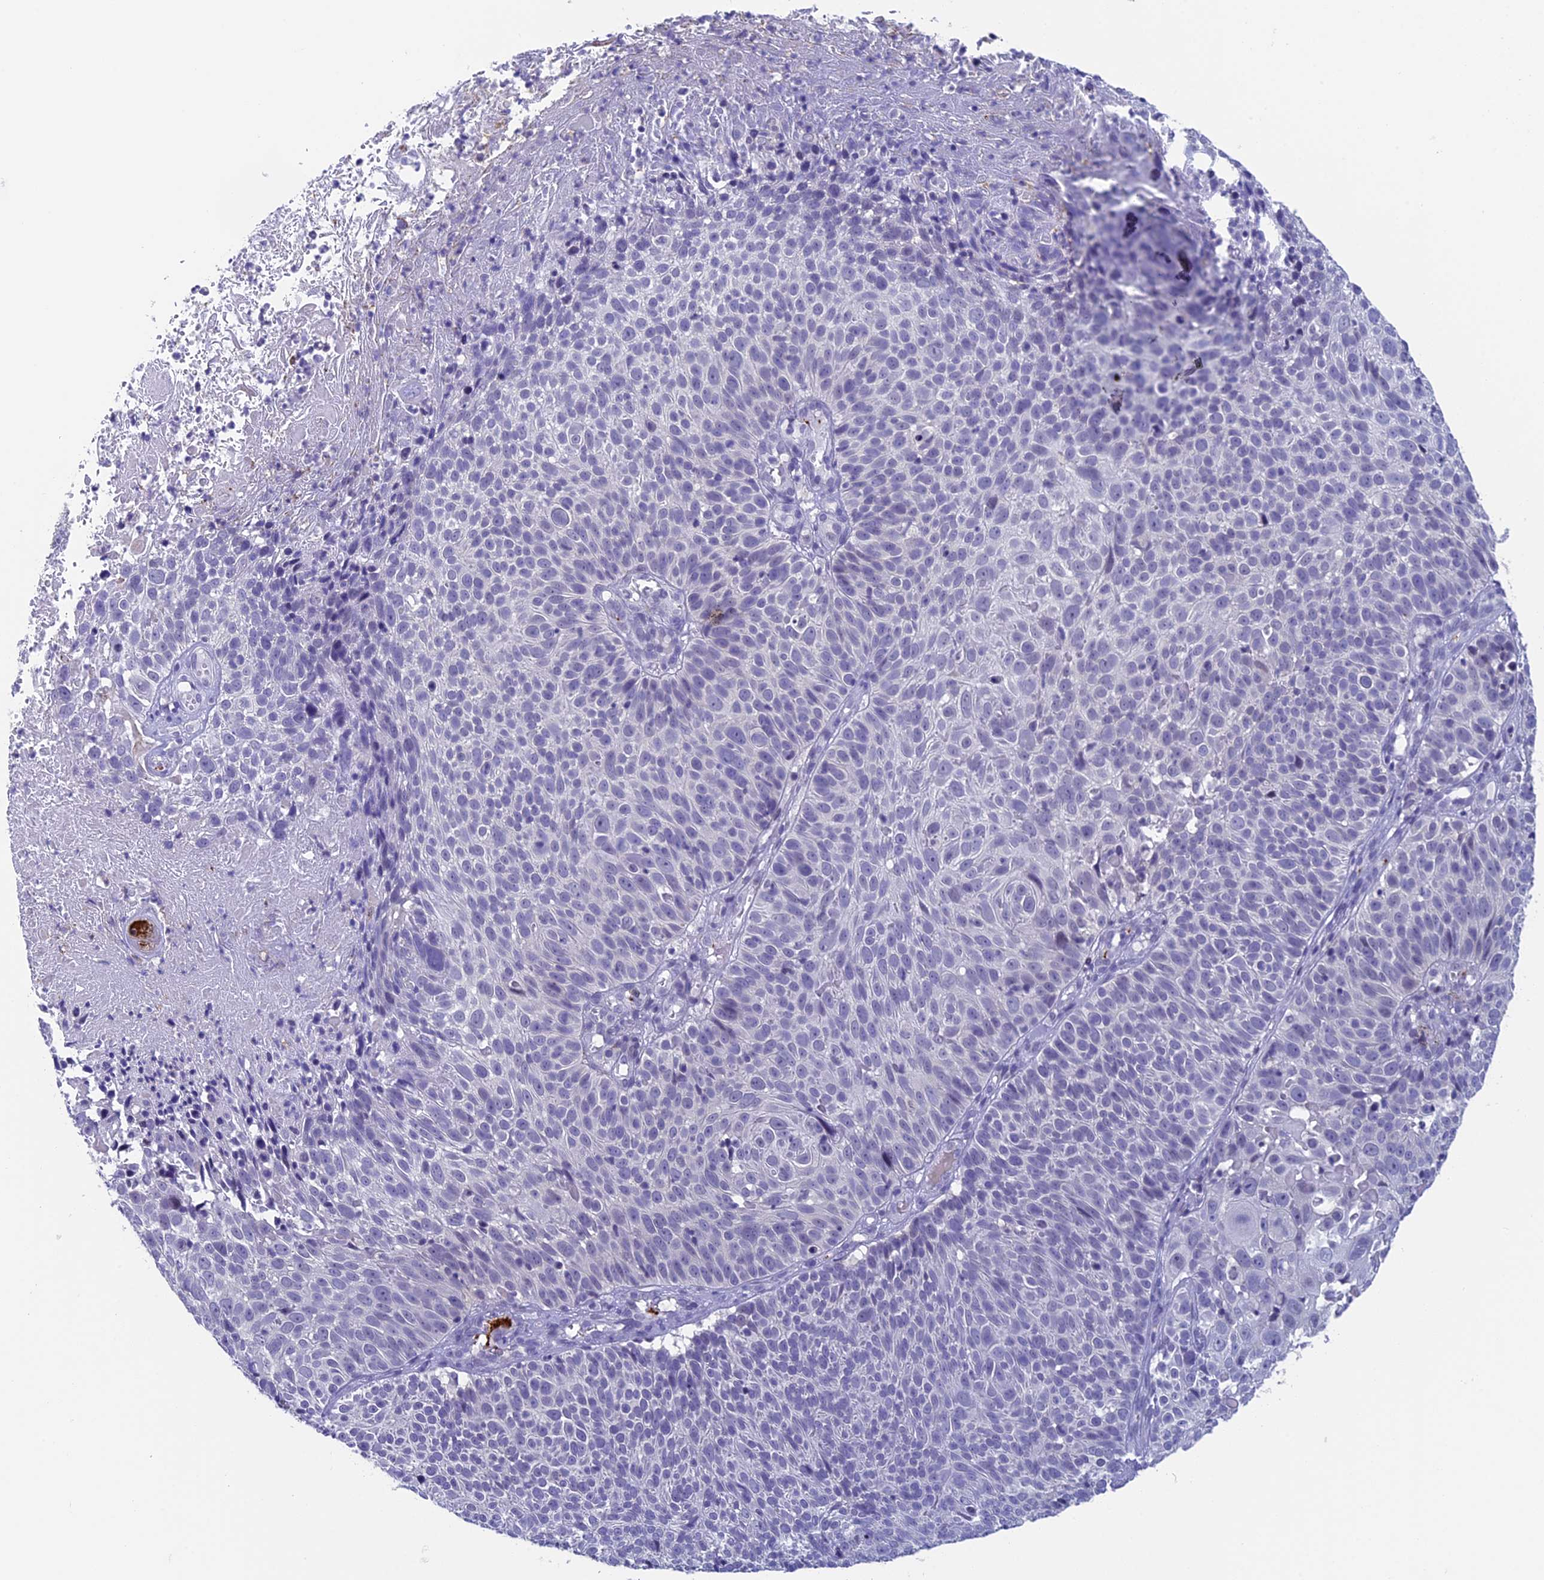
{"staining": {"intensity": "negative", "quantity": "none", "location": "none"}, "tissue": "cervical cancer", "cell_type": "Tumor cells", "image_type": "cancer", "snomed": [{"axis": "morphology", "description": "Squamous cell carcinoma, NOS"}, {"axis": "topography", "description": "Cervix"}], "caption": "Immunohistochemical staining of human cervical cancer (squamous cell carcinoma) reveals no significant positivity in tumor cells.", "gene": "AIFM2", "patient": {"sex": "female", "age": 74}}